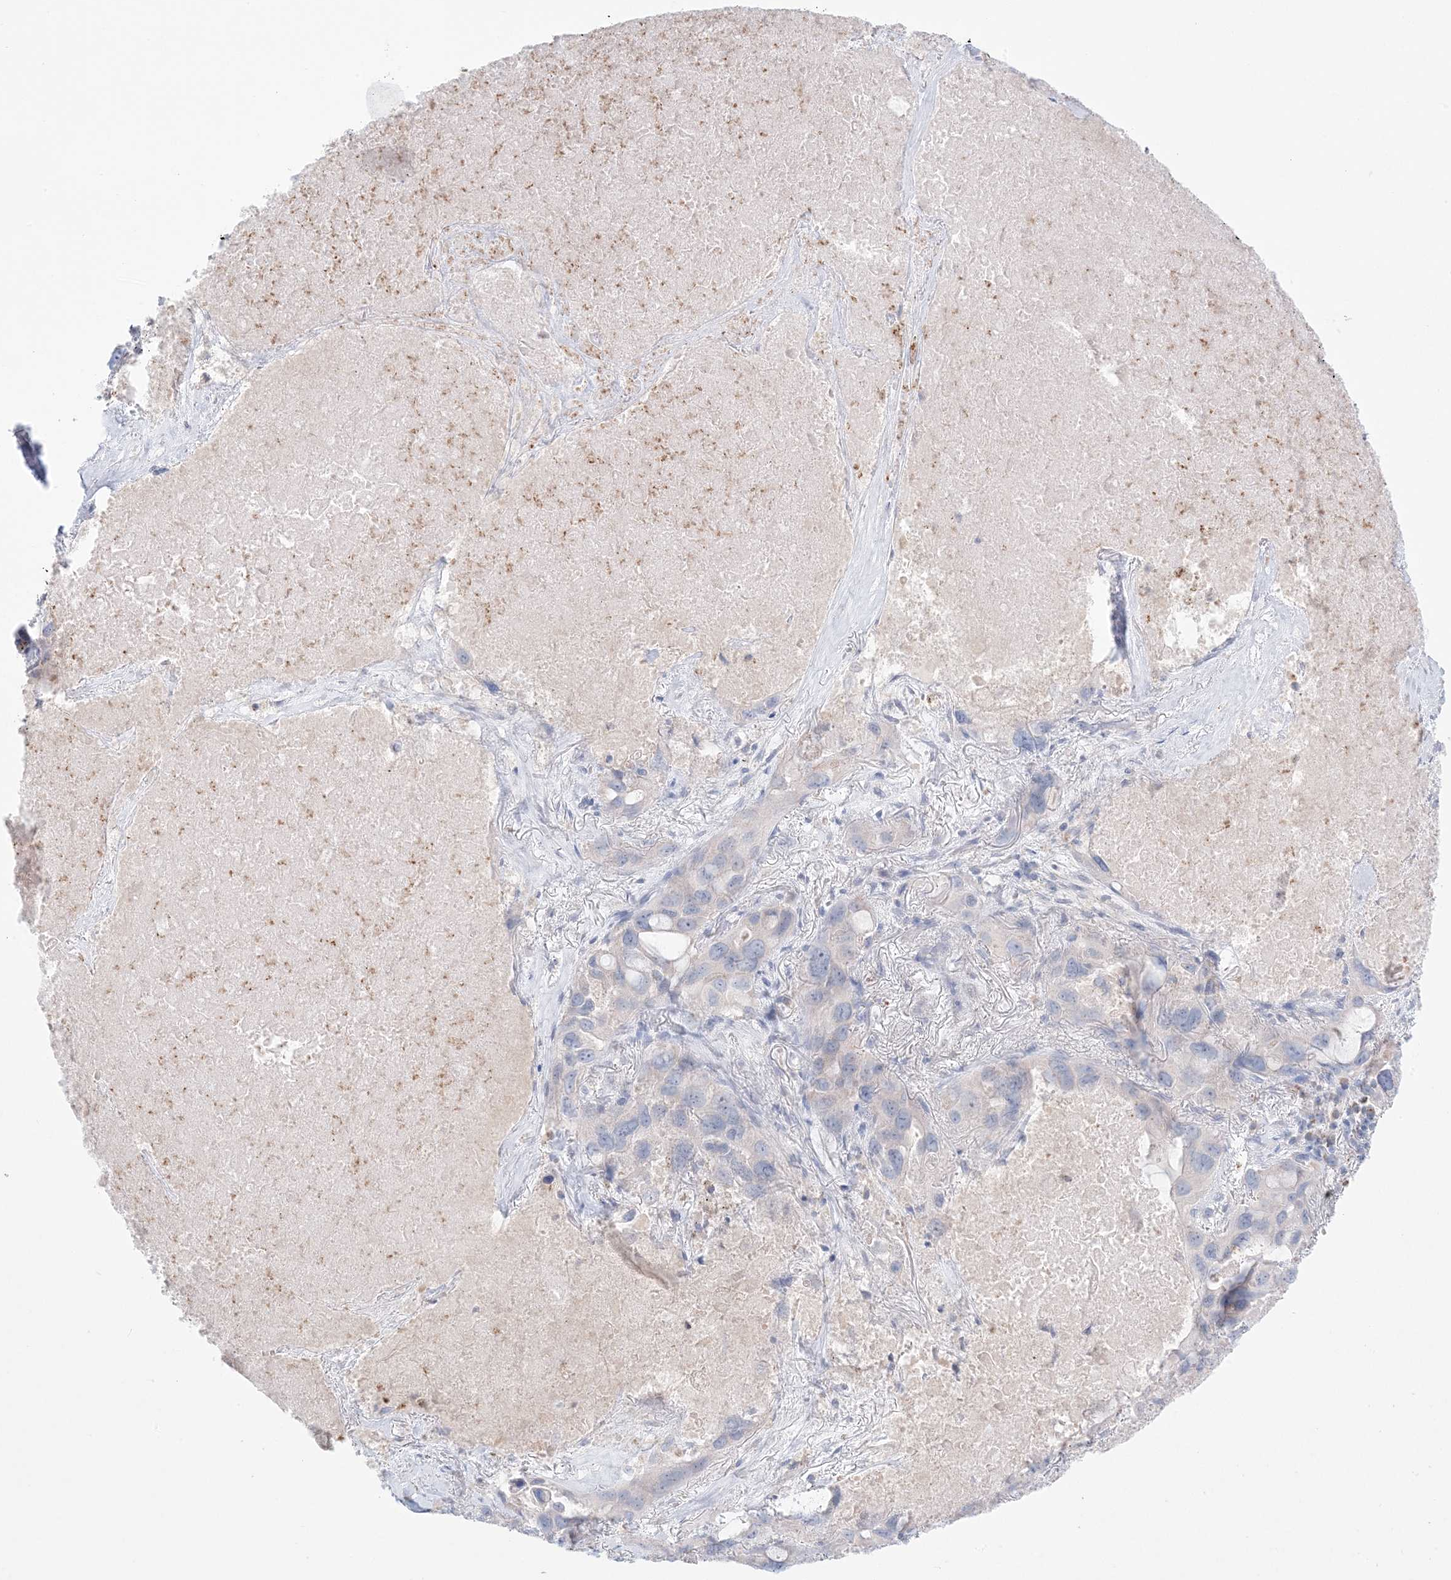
{"staining": {"intensity": "negative", "quantity": "none", "location": "none"}, "tissue": "lung cancer", "cell_type": "Tumor cells", "image_type": "cancer", "snomed": [{"axis": "morphology", "description": "Squamous cell carcinoma, NOS"}, {"axis": "topography", "description": "Lung"}], "caption": "Tumor cells show no significant expression in squamous cell carcinoma (lung). (Stains: DAB immunohistochemistry with hematoxylin counter stain, Microscopy: brightfield microscopy at high magnification).", "gene": "KCTD6", "patient": {"sex": "female", "age": 73}}